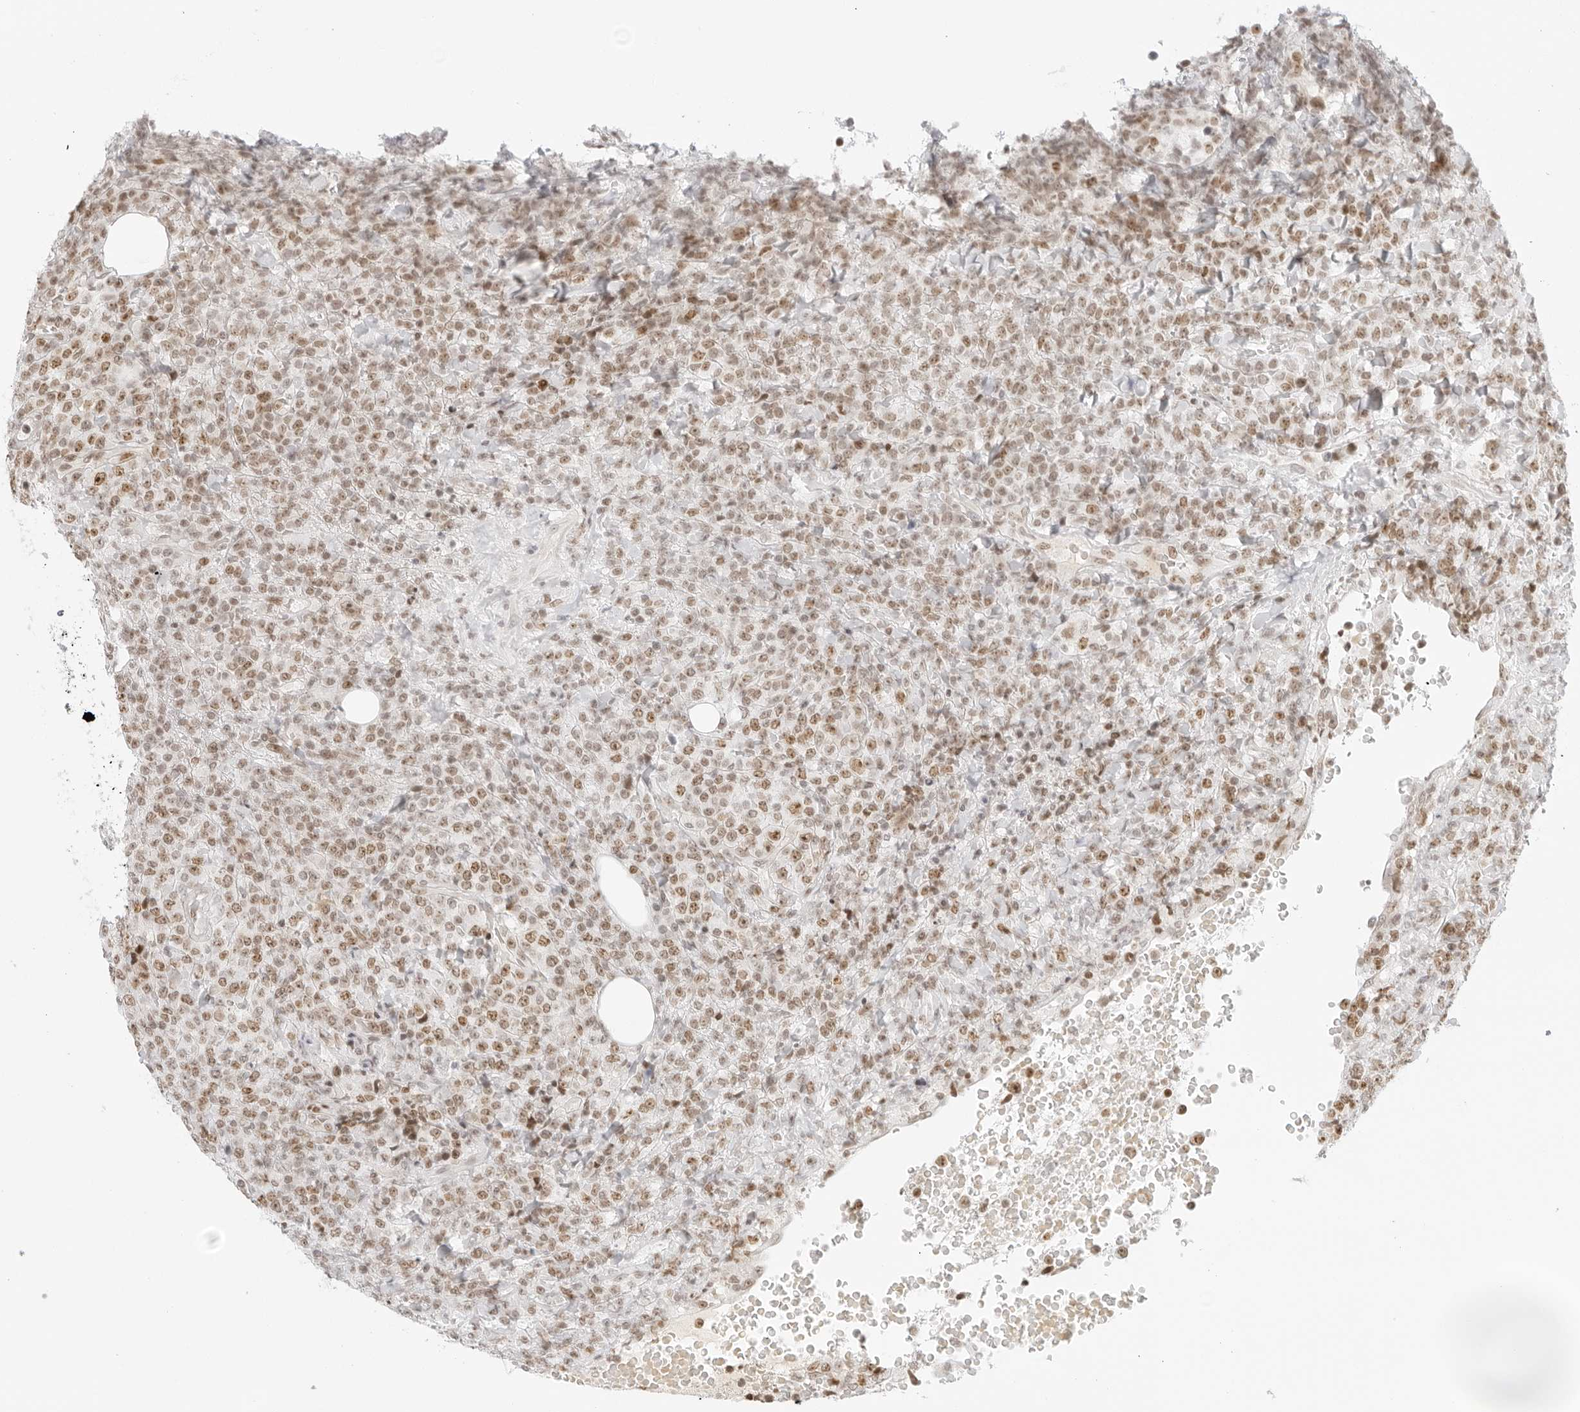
{"staining": {"intensity": "weak", "quantity": "25%-75%", "location": "nuclear"}, "tissue": "lymphoma", "cell_type": "Tumor cells", "image_type": "cancer", "snomed": [{"axis": "morphology", "description": "Malignant lymphoma, non-Hodgkin's type, High grade"}, {"axis": "topography", "description": "Lymph node"}], "caption": "The micrograph exhibits immunohistochemical staining of malignant lymphoma, non-Hodgkin's type (high-grade). There is weak nuclear expression is appreciated in about 25%-75% of tumor cells.", "gene": "RCC1", "patient": {"sex": "male", "age": 13}}